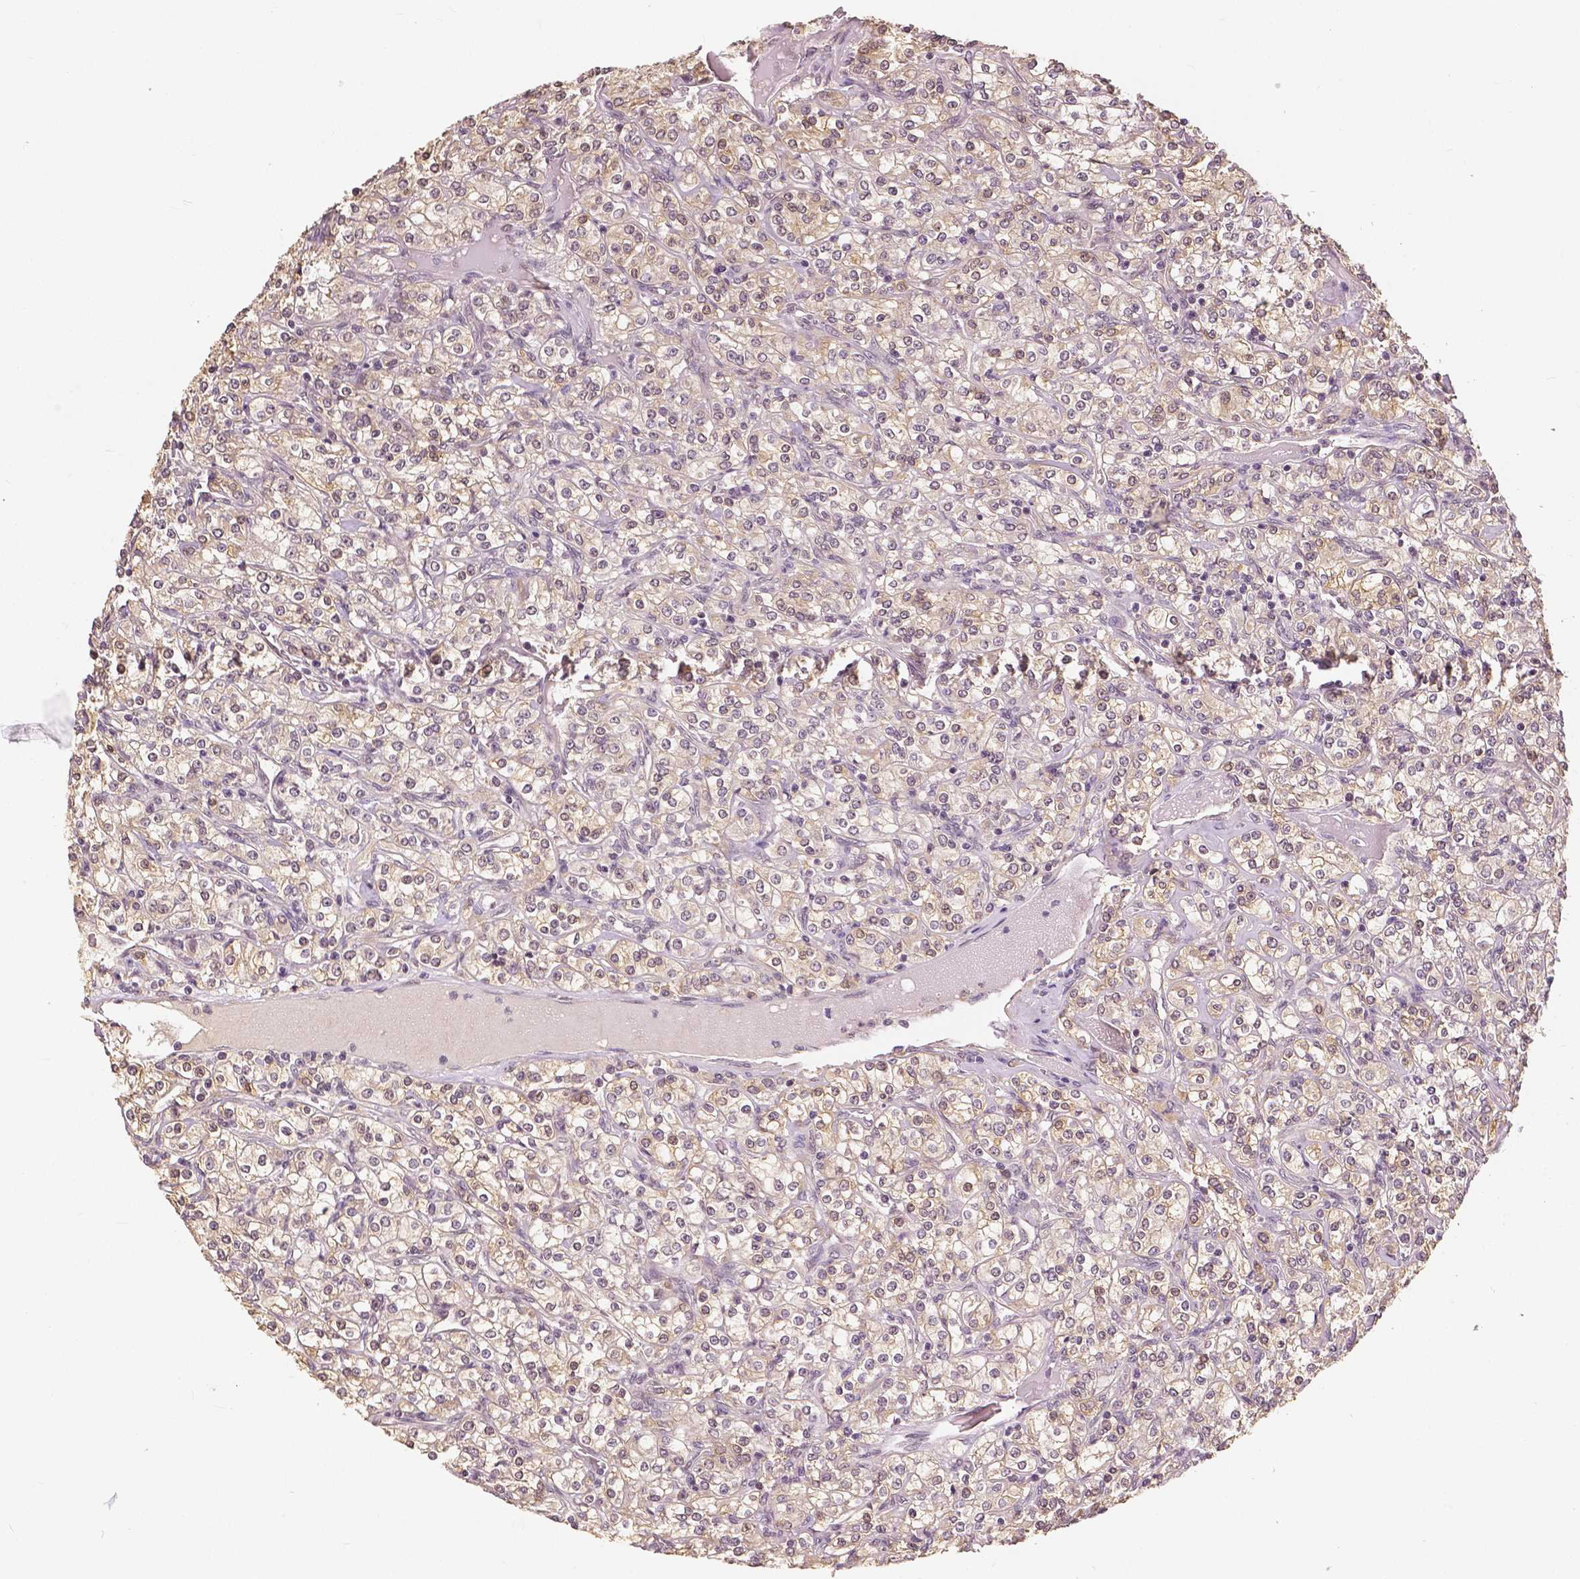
{"staining": {"intensity": "weak", "quantity": "<25%", "location": "cytoplasmic/membranous,nuclear"}, "tissue": "renal cancer", "cell_type": "Tumor cells", "image_type": "cancer", "snomed": [{"axis": "morphology", "description": "Adenocarcinoma, NOS"}, {"axis": "topography", "description": "Kidney"}], "caption": "Tumor cells are negative for protein expression in human renal cancer (adenocarcinoma).", "gene": "MAP1LC3B", "patient": {"sex": "male", "age": 77}}